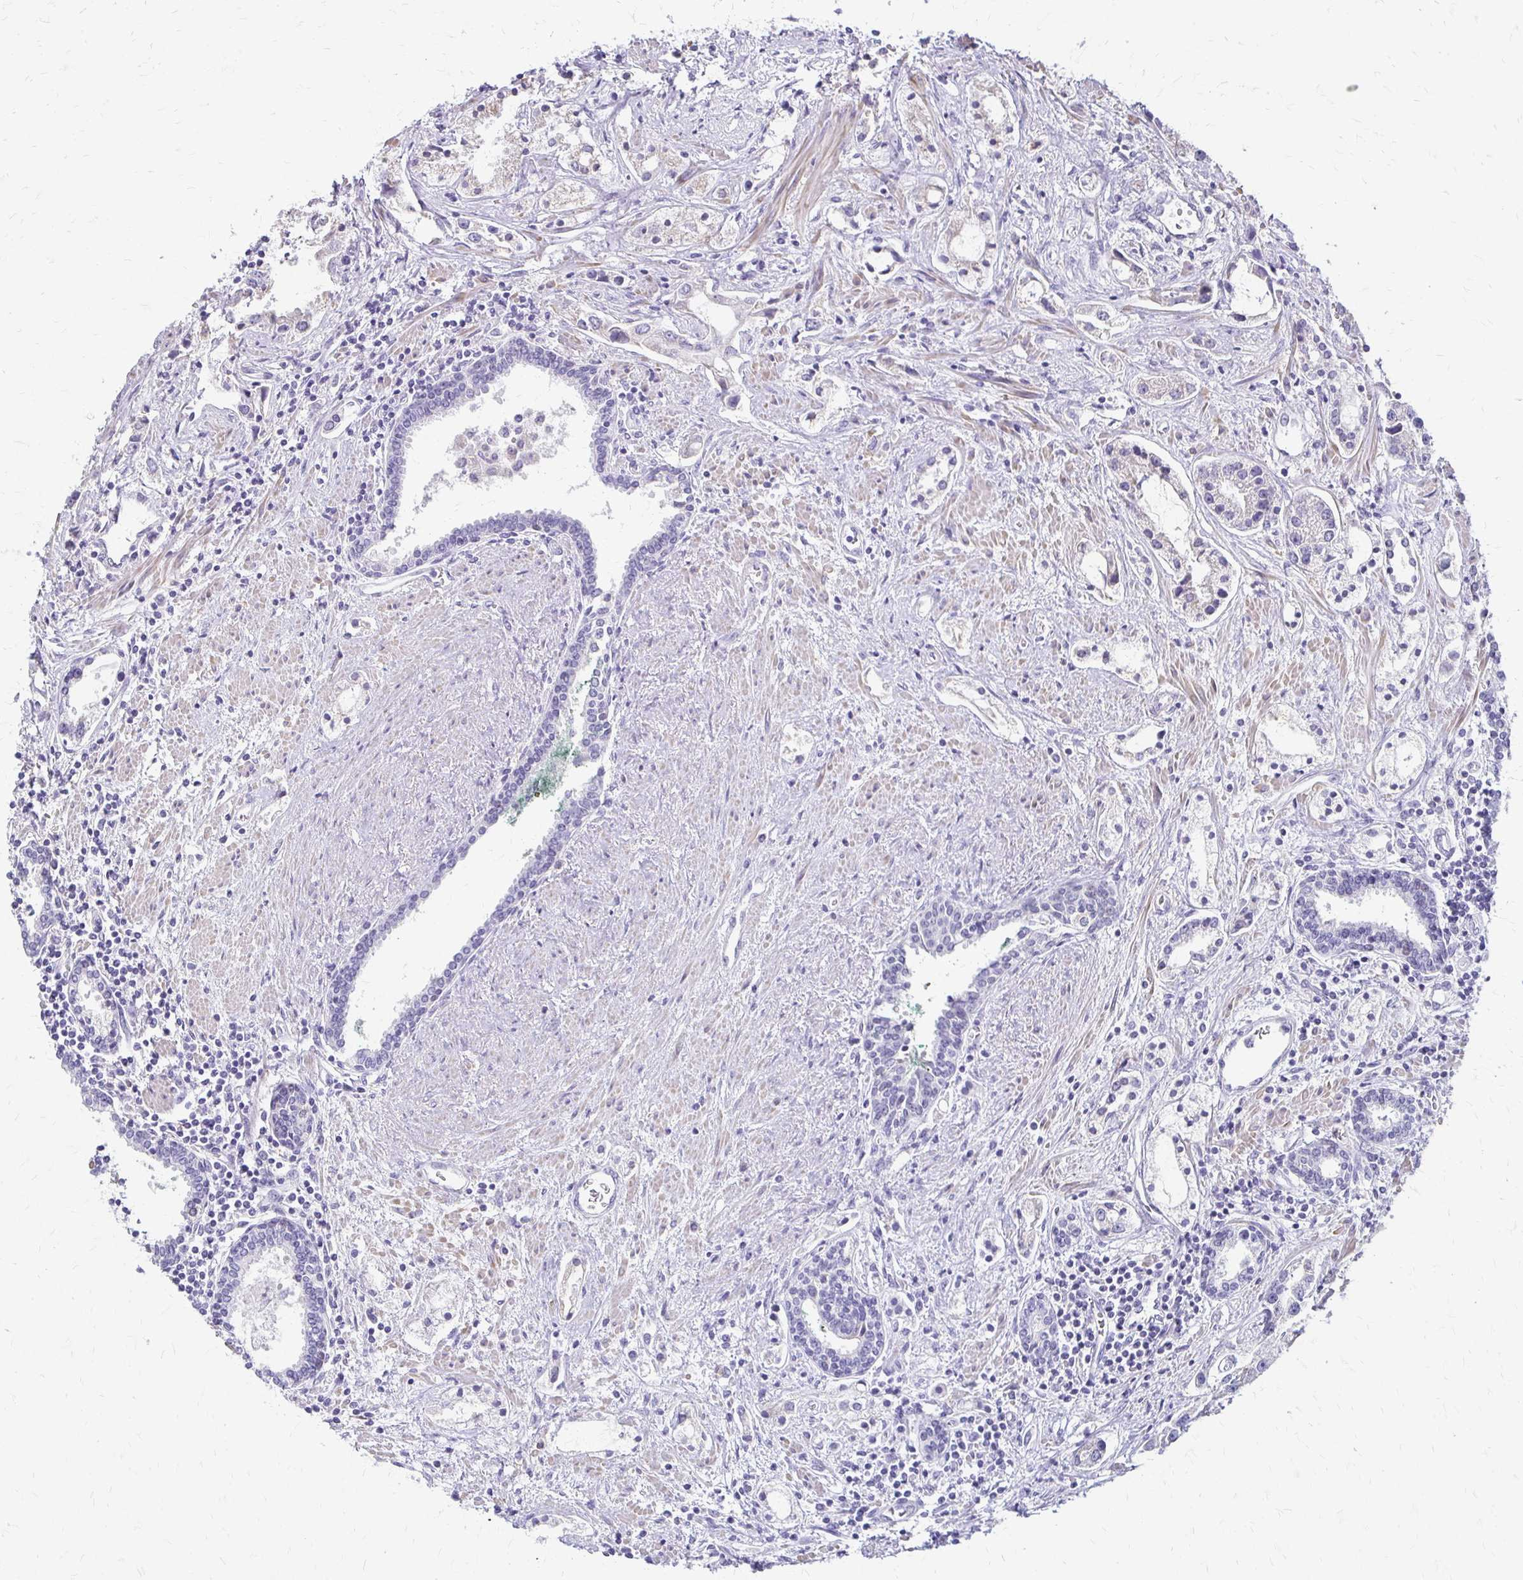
{"staining": {"intensity": "negative", "quantity": "none", "location": "none"}, "tissue": "prostate cancer", "cell_type": "Tumor cells", "image_type": "cancer", "snomed": [{"axis": "morphology", "description": "Adenocarcinoma, Medium grade"}, {"axis": "topography", "description": "Prostate"}], "caption": "Image shows no protein positivity in tumor cells of prostate cancer (adenocarcinoma (medium-grade)) tissue.", "gene": "IVL", "patient": {"sex": "male", "age": 57}}